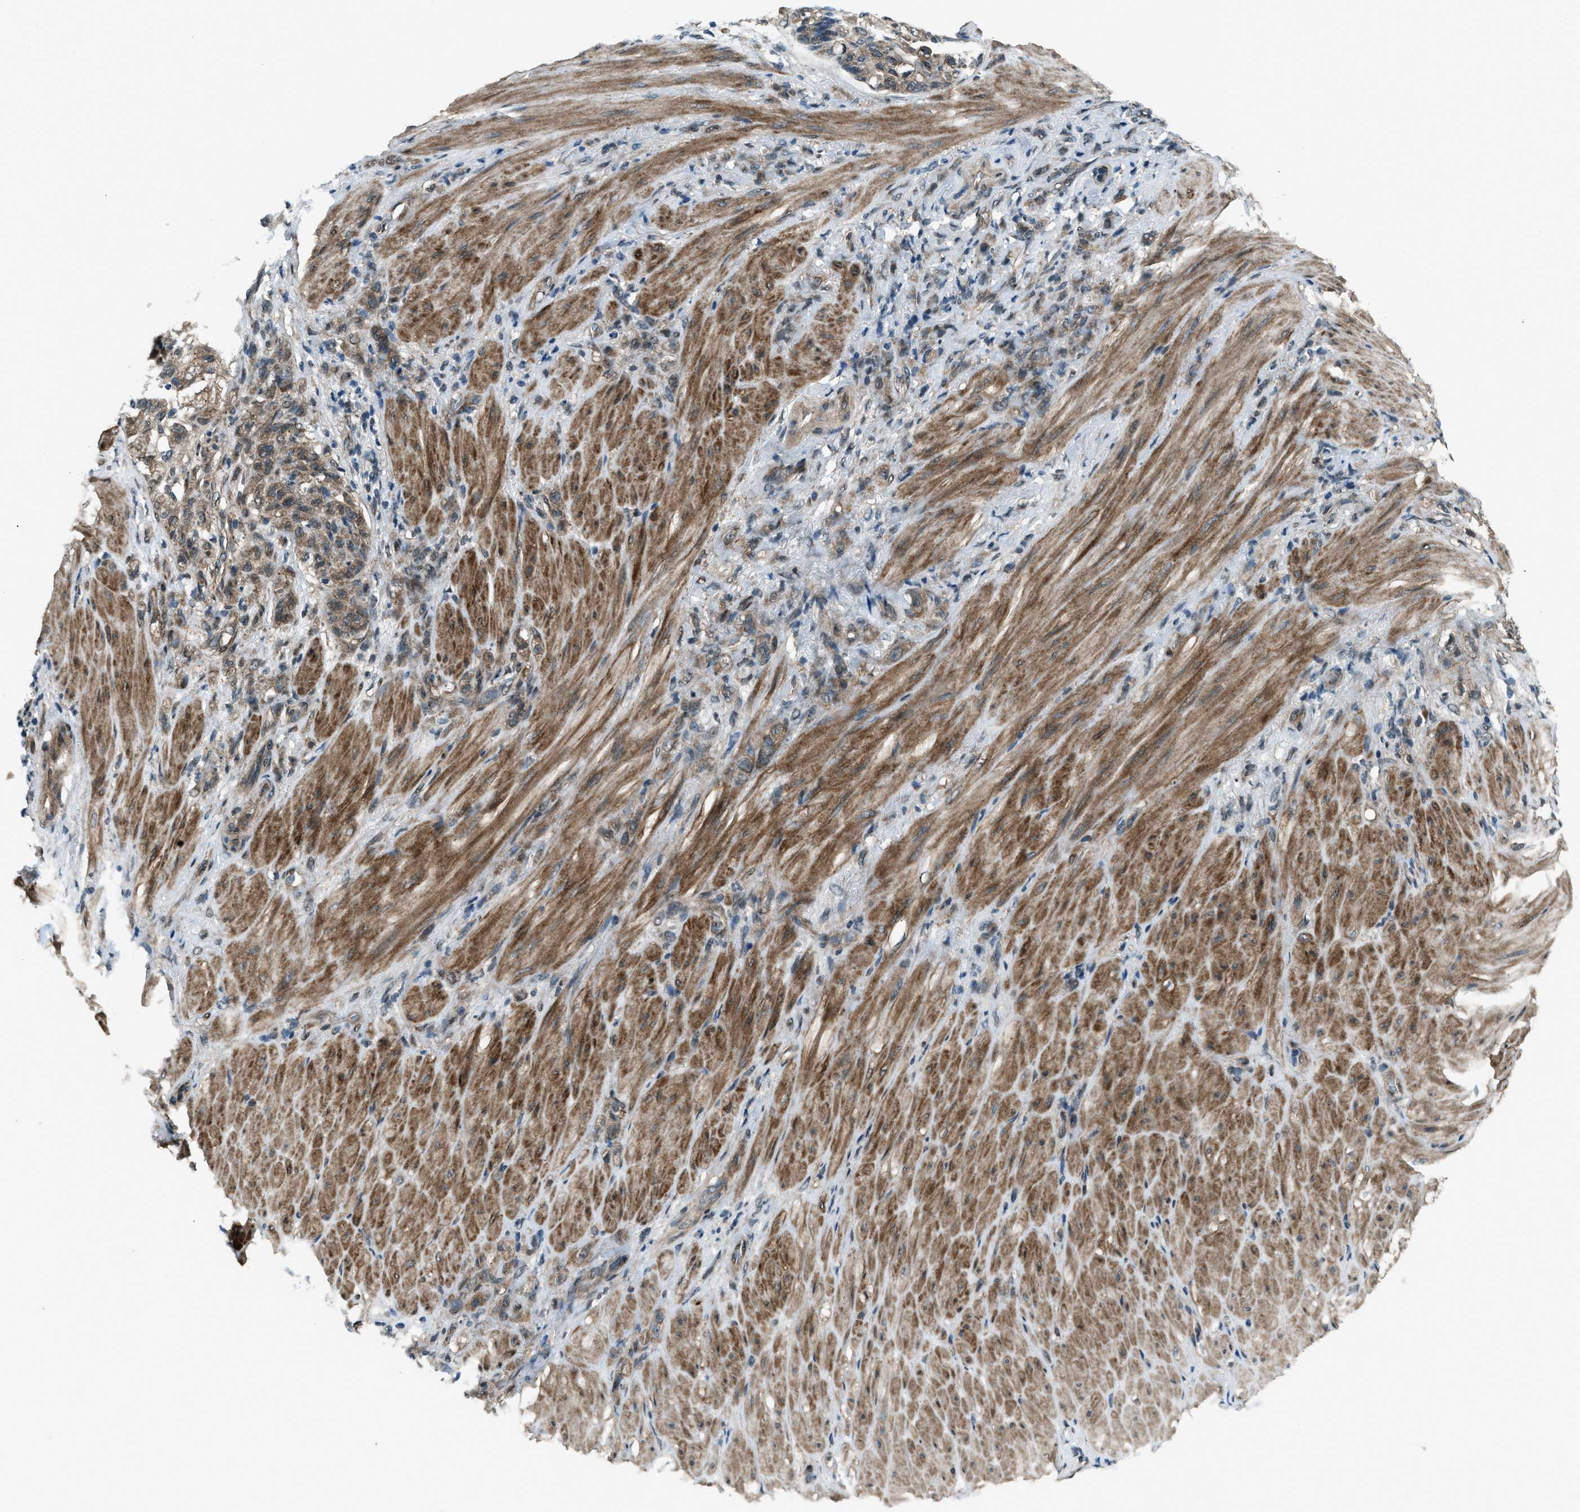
{"staining": {"intensity": "weak", "quantity": "<25%", "location": "cytoplasmic/membranous"}, "tissue": "stomach cancer", "cell_type": "Tumor cells", "image_type": "cancer", "snomed": [{"axis": "morphology", "description": "Normal tissue, NOS"}, {"axis": "morphology", "description": "Adenocarcinoma, NOS"}, {"axis": "topography", "description": "Stomach"}], "caption": "Stomach cancer (adenocarcinoma) was stained to show a protein in brown. There is no significant expression in tumor cells.", "gene": "SVIL", "patient": {"sex": "male", "age": 82}}